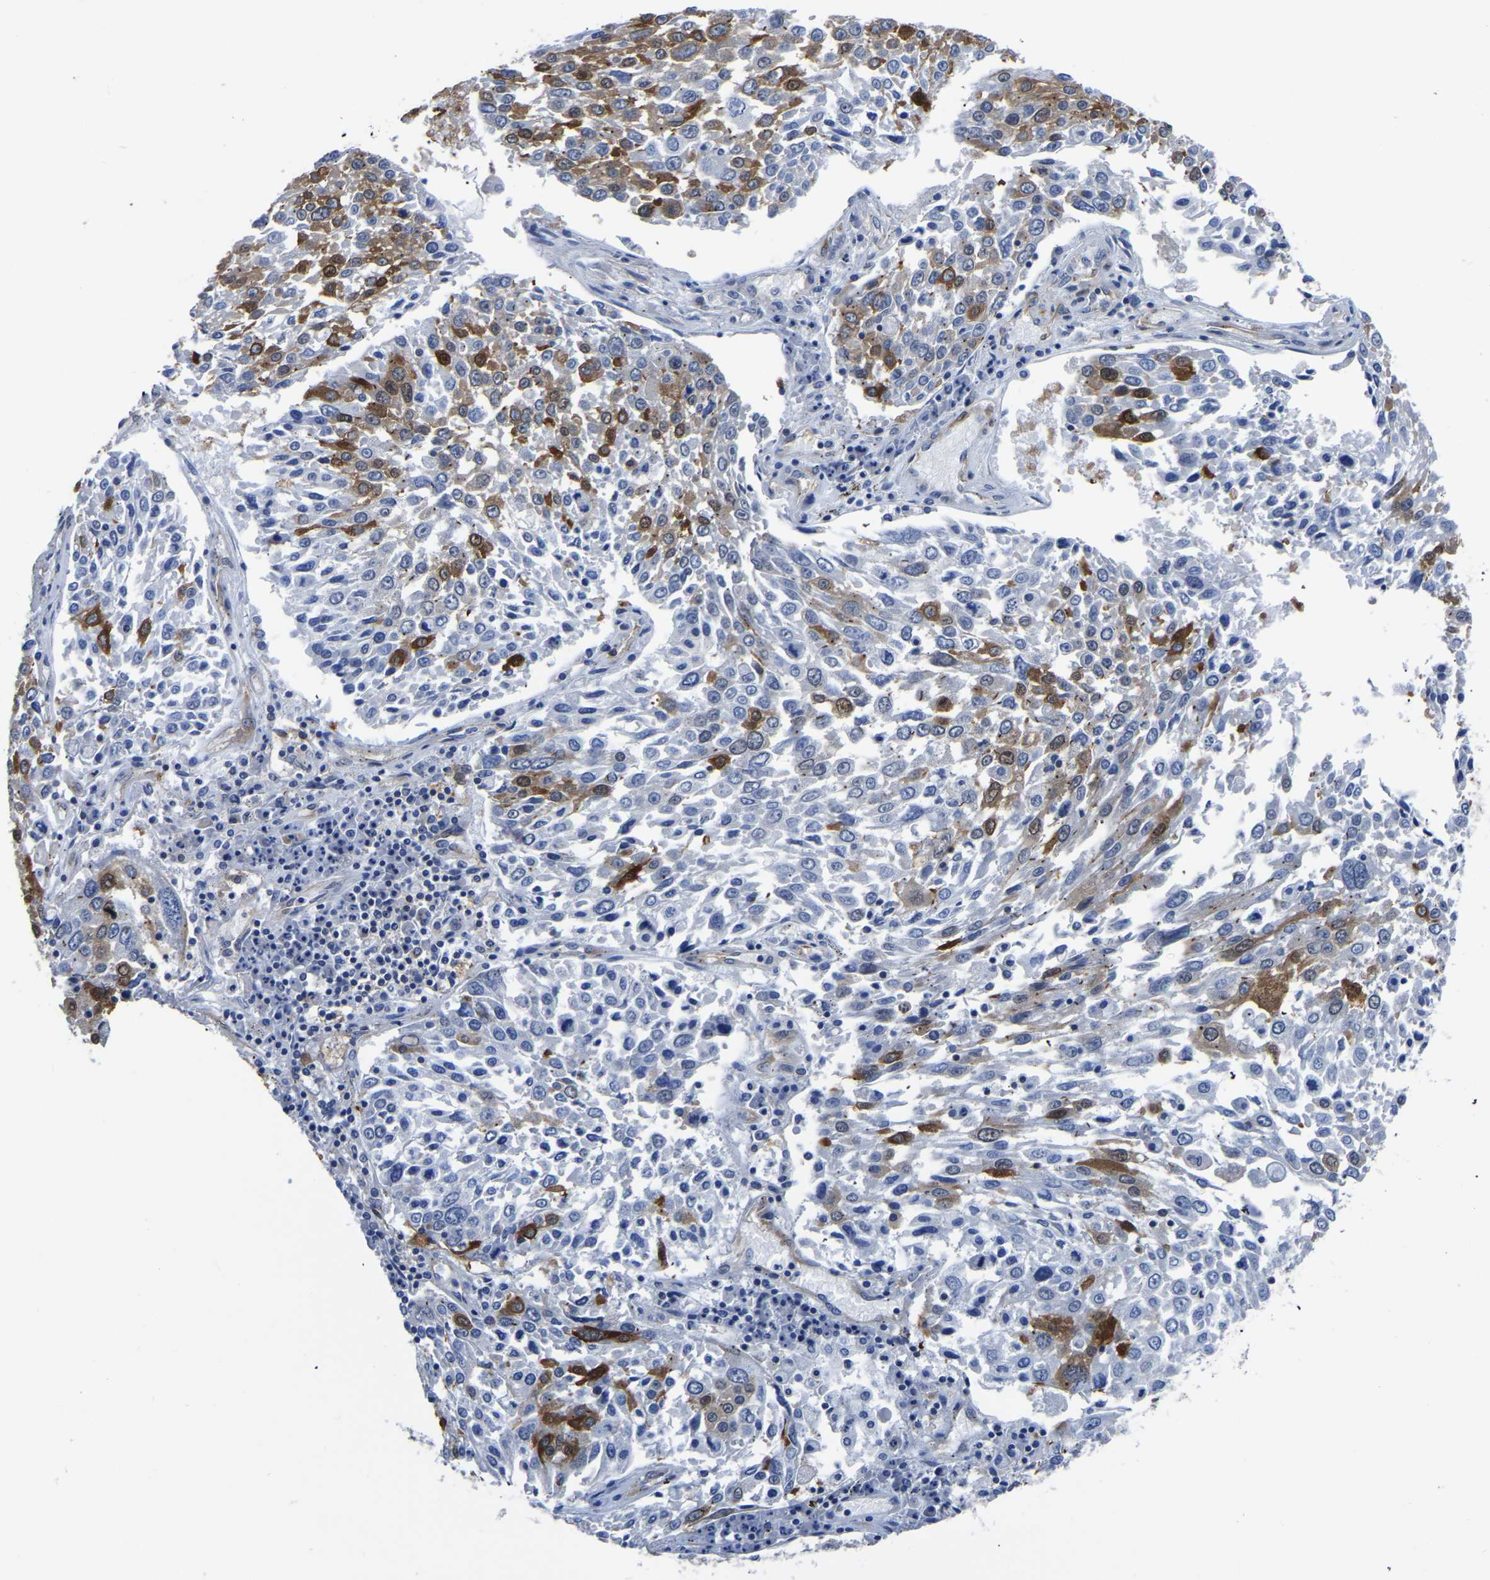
{"staining": {"intensity": "moderate", "quantity": "25%-75%", "location": "cytoplasmic/membranous"}, "tissue": "lung cancer", "cell_type": "Tumor cells", "image_type": "cancer", "snomed": [{"axis": "morphology", "description": "Squamous cell carcinoma, NOS"}, {"axis": "topography", "description": "Lung"}], "caption": "Lung cancer was stained to show a protein in brown. There is medium levels of moderate cytoplasmic/membranous staining in about 25%-75% of tumor cells. The protein of interest is shown in brown color, while the nuclei are stained blue.", "gene": "TFG", "patient": {"sex": "male", "age": 65}}